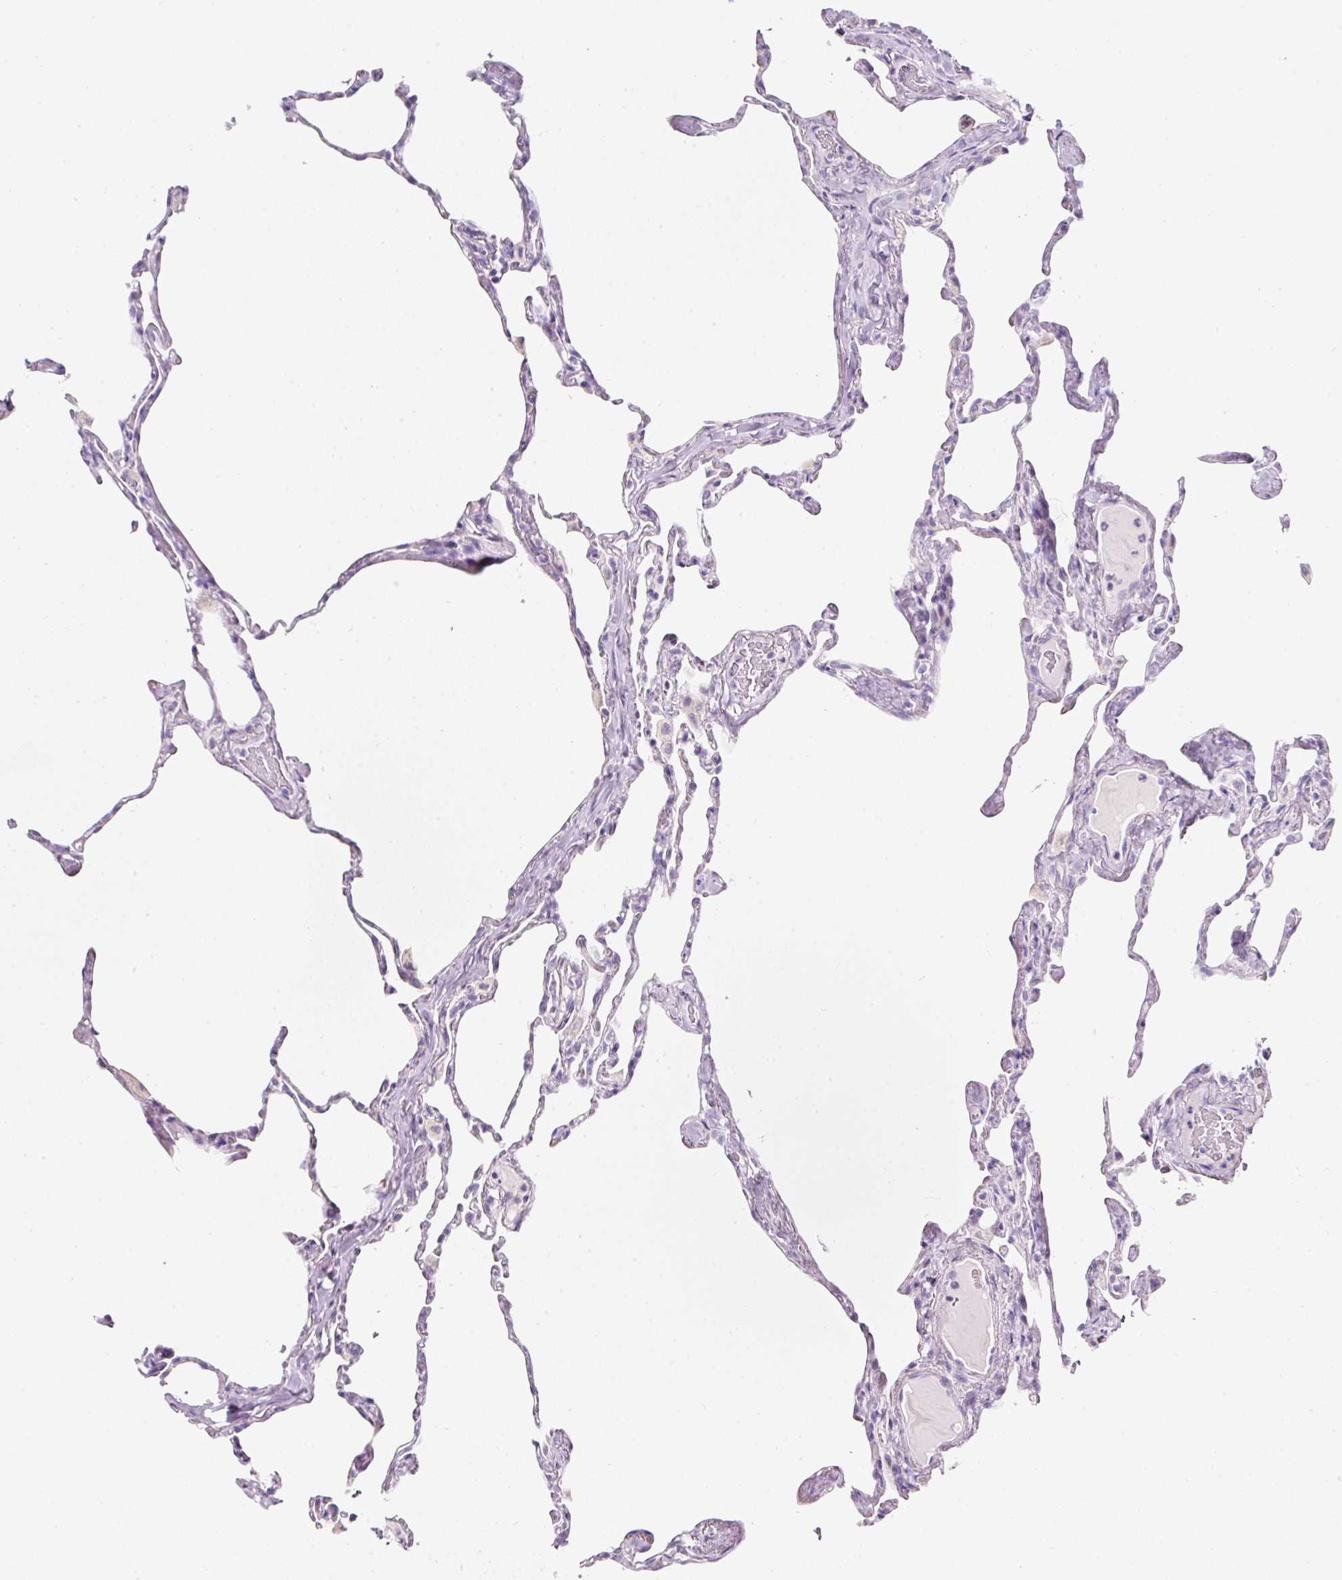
{"staining": {"intensity": "negative", "quantity": "none", "location": "none"}, "tissue": "lung", "cell_type": "Alveolar cells", "image_type": "normal", "snomed": [{"axis": "morphology", "description": "Normal tissue, NOS"}, {"axis": "topography", "description": "Lung"}], "caption": "Protein analysis of normal lung exhibits no significant staining in alveolar cells. (DAB (3,3'-diaminobenzidine) immunohistochemistry (IHC), high magnification).", "gene": "SLC2A2", "patient": {"sex": "male", "age": 65}}